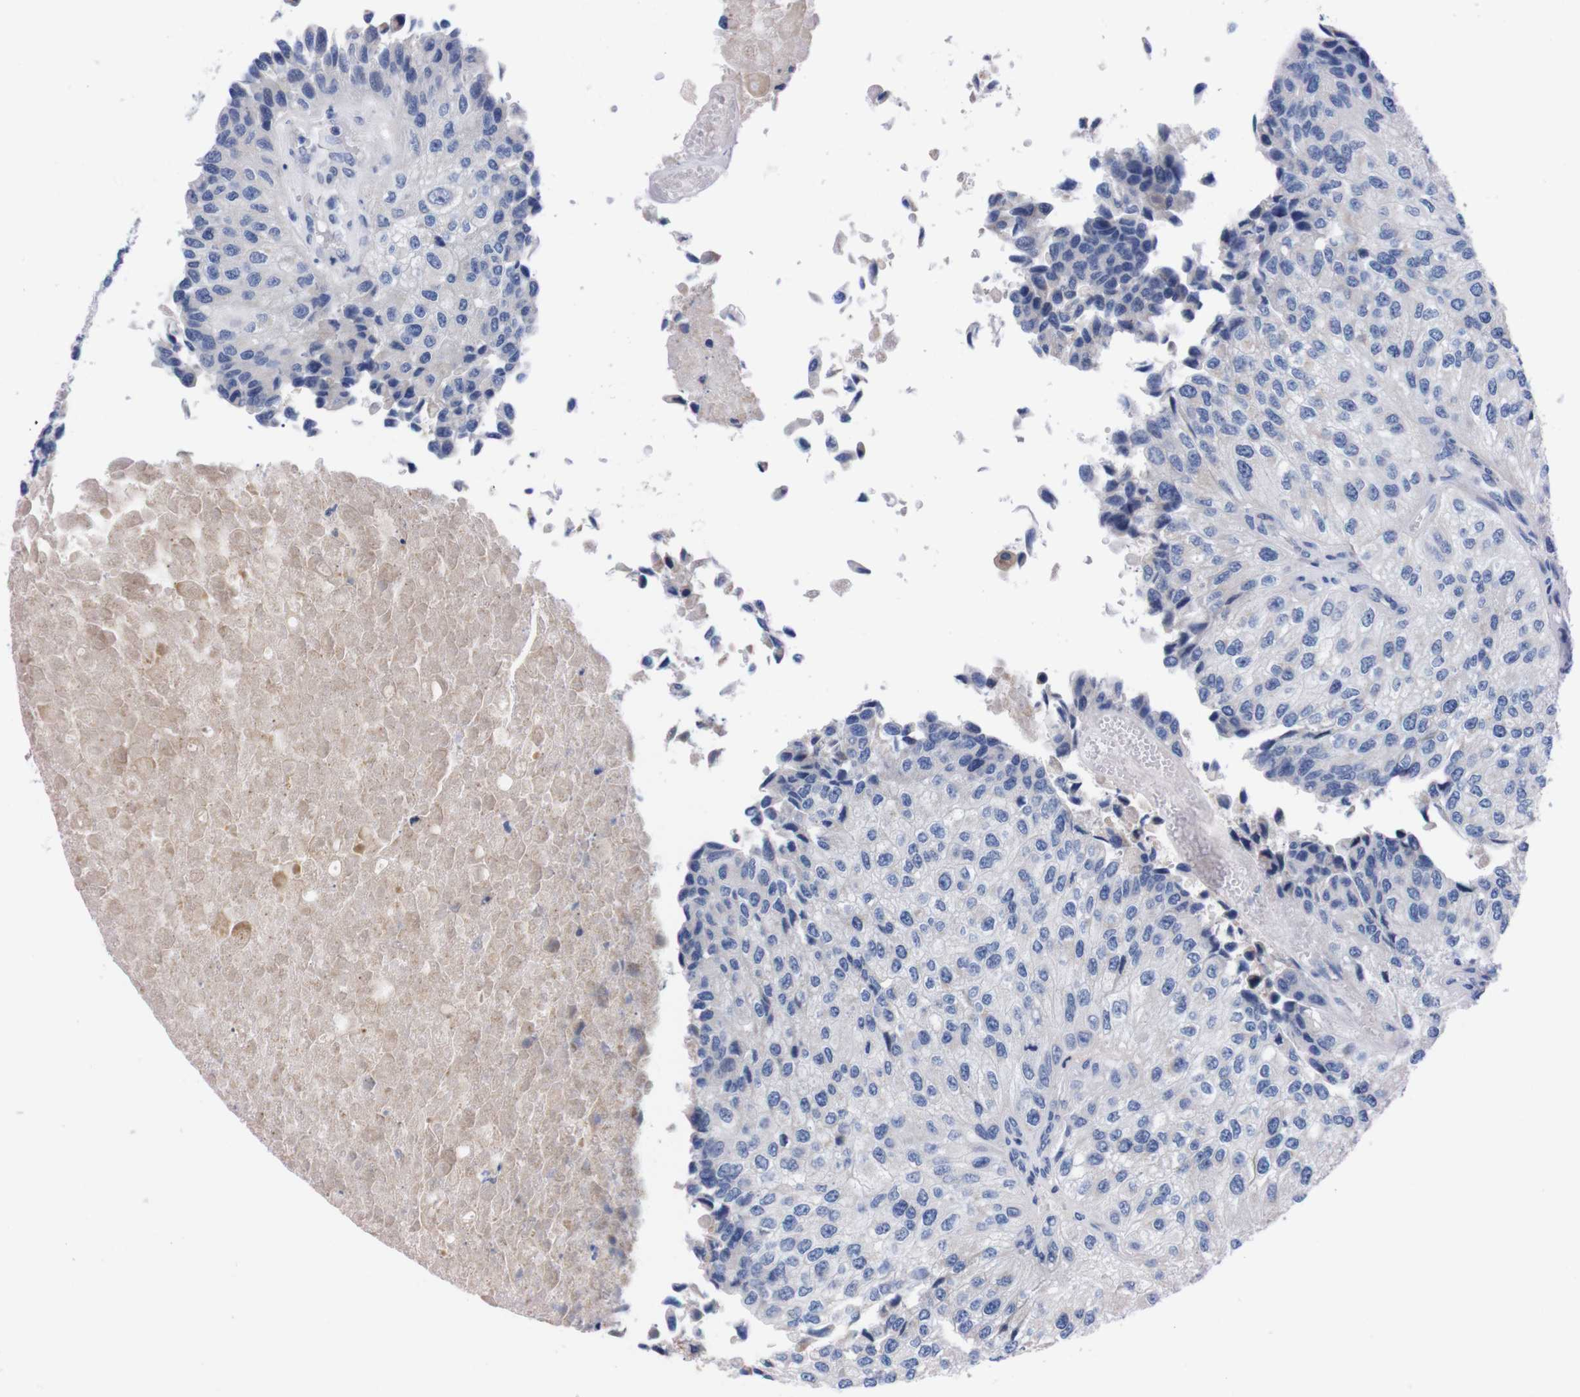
{"staining": {"intensity": "negative", "quantity": "none", "location": "none"}, "tissue": "urothelial cancer", "cell_type": "Tumor cells", "image_type": "cancer", "snomed": [{"axis": "morphology", "description": "Urothelial carcinoma, High grade"}, {"axis": "topography", "description": "Kidney"}, {"axis": "topography", "description": "Urinary bladder"}], "caption": "Immunohistochemistry of human high-grade urothelial carcinoma demonstrates no positivity in tumor cells.", "gene": "FAM210A", "patient": {"sex": "male", "age": 77}}